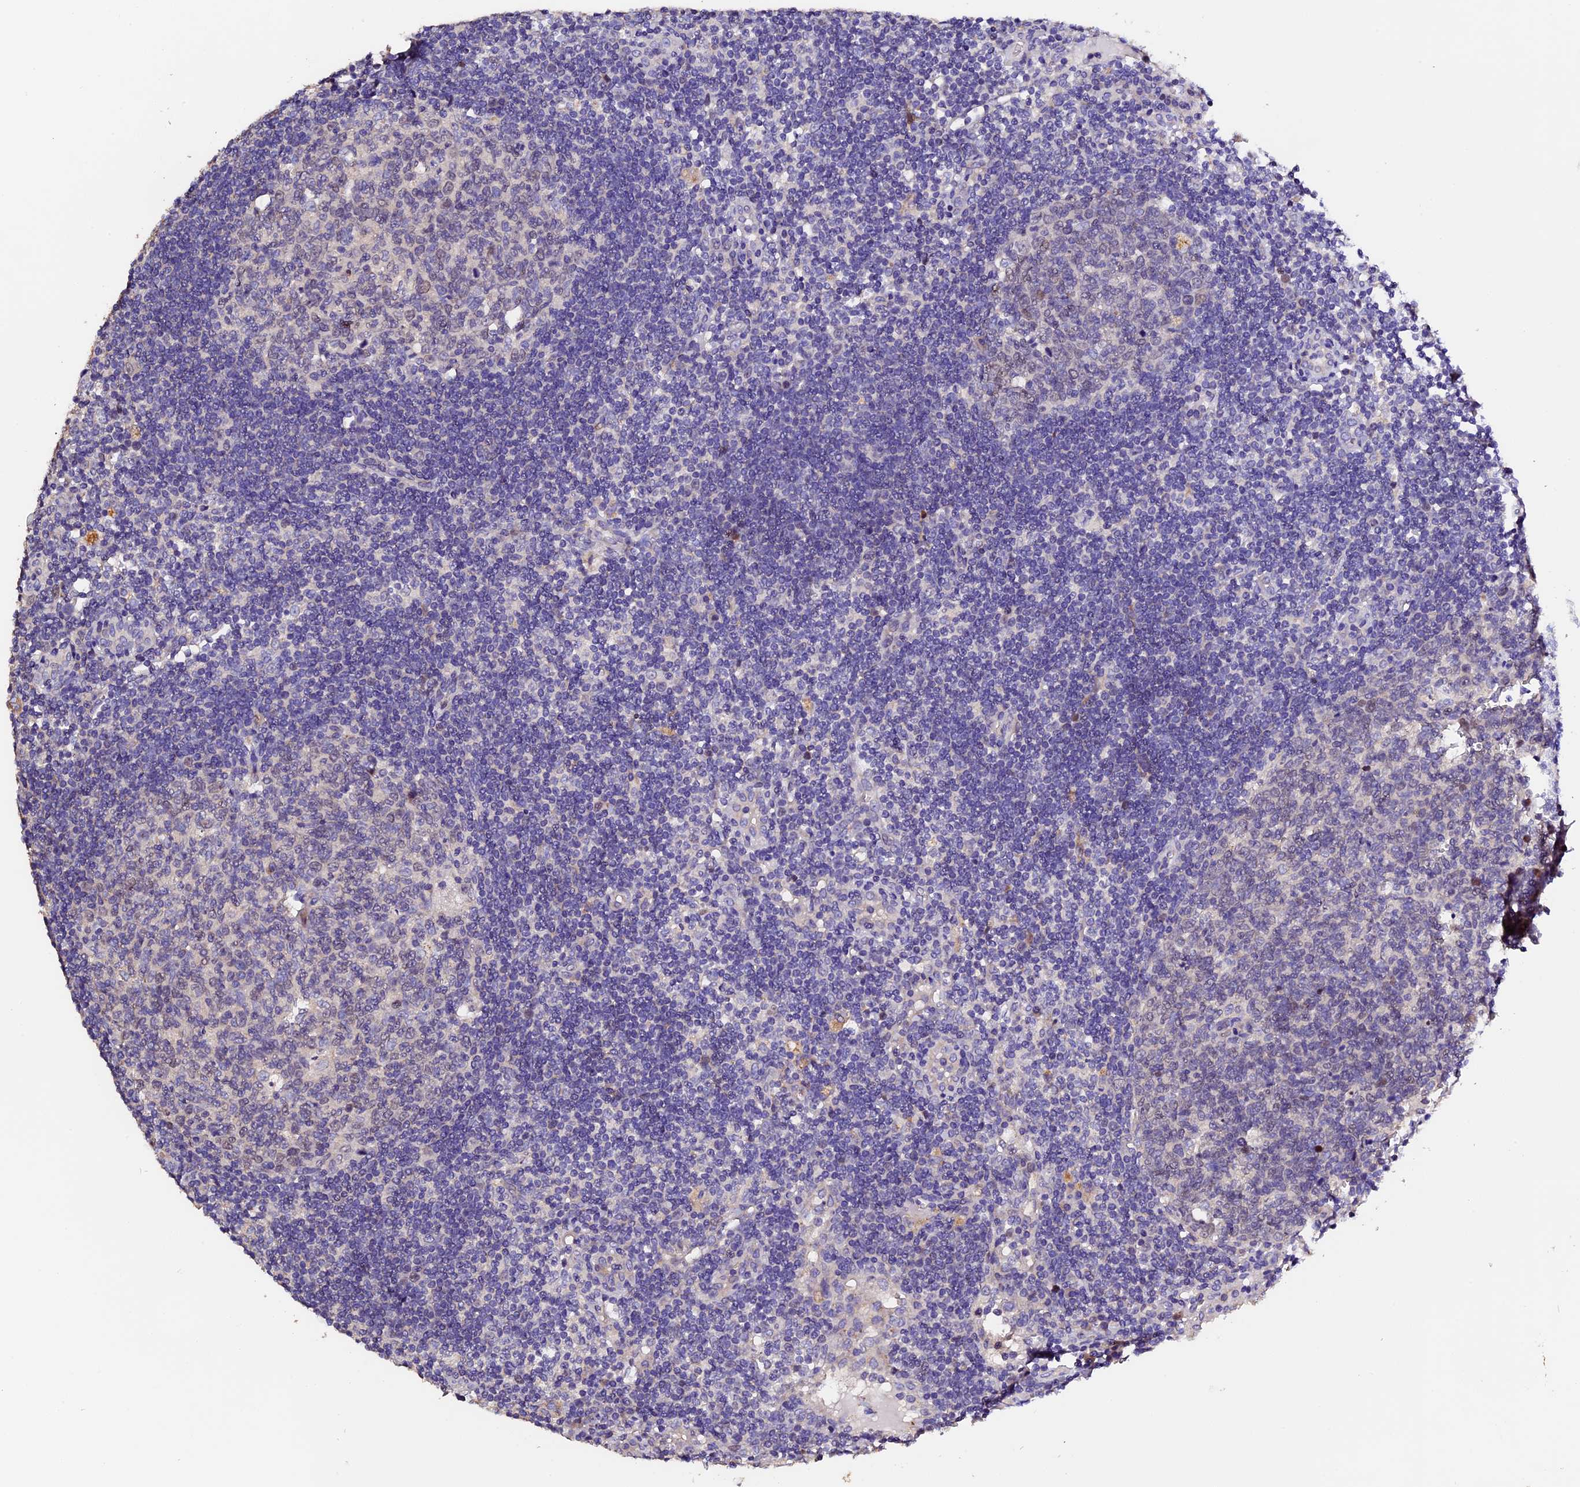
{"staining": {"intensity": "moderate", "quantity": "<25%", "location": "nuclear"}, "tissue": "lymph node", "cell_type": "Germinal center cells", "image_type": "normal", "snomed": [{"axis": "morphology", "description": "Normal tissue, NOS"}, {"axis": "topography", "description": "Lymph node"}], "caption": "Germinal center cells demonstrate low levels of moderate nuclear expression in about <25% of cells in benign lymph node. The staining is performed using DAB brown chromogen to label protein expression. The nuclei are counter-stained blue using hematoxylin.", "gene": "FBXW9", "patient": {"sex": "female", "age": 73}}